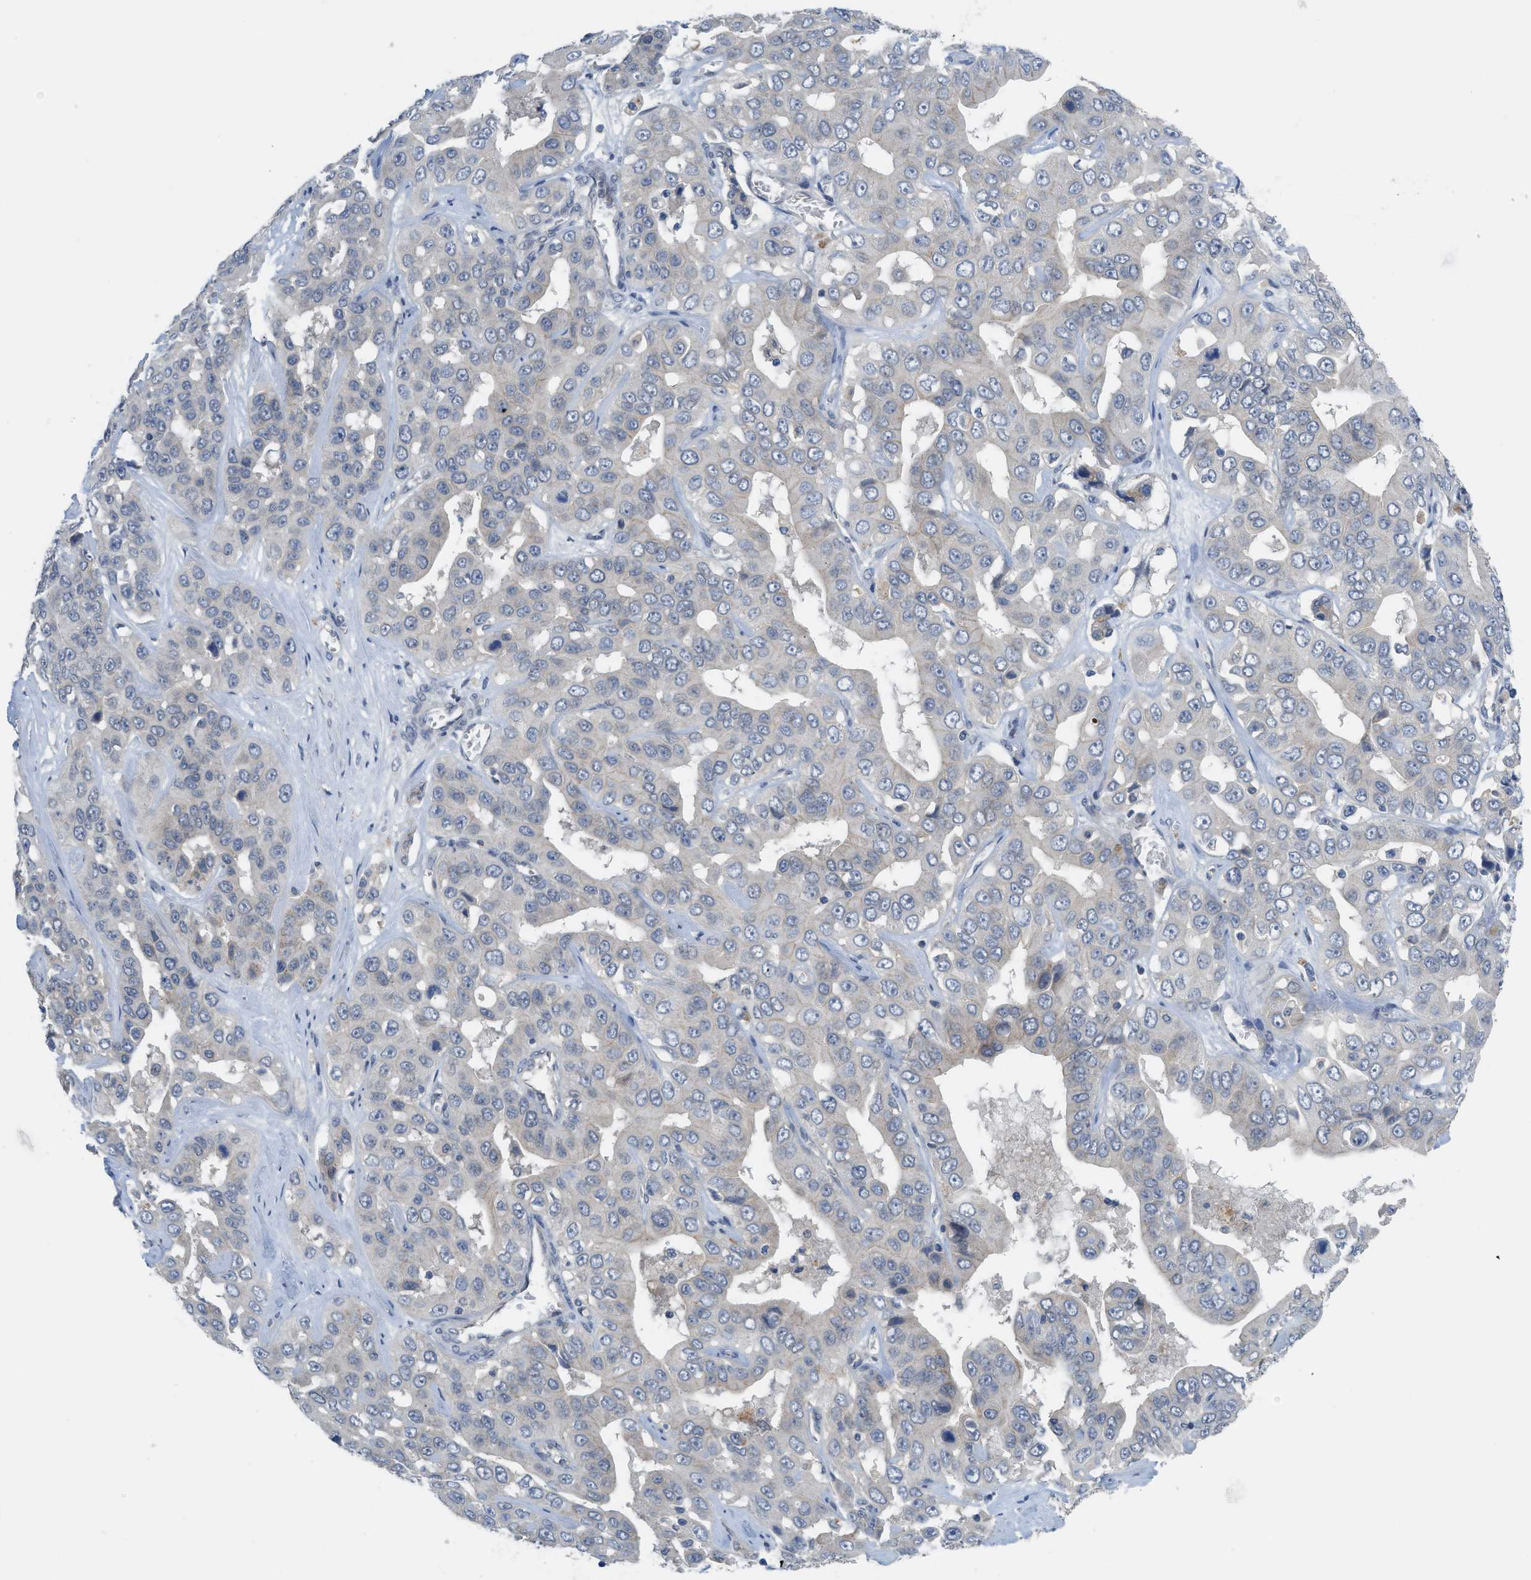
{"staining": {"intensity": "negative", "quantity": "none", "location": "none"}, "tissue": "liver cancer", "cell_type": "Tumor cells", "image_type": "cancer", "snomed": [{"axis": "morphology", "description": "Cholangiocarcinoma"}, {"axis": "topography", "description": "Liver"}], "caption": "Tumor cells show no significant protein staining in liver cholangiocarcinoma.", "gene": "TNFAIP1", "patient": {"sex": "female", "age": 52}}